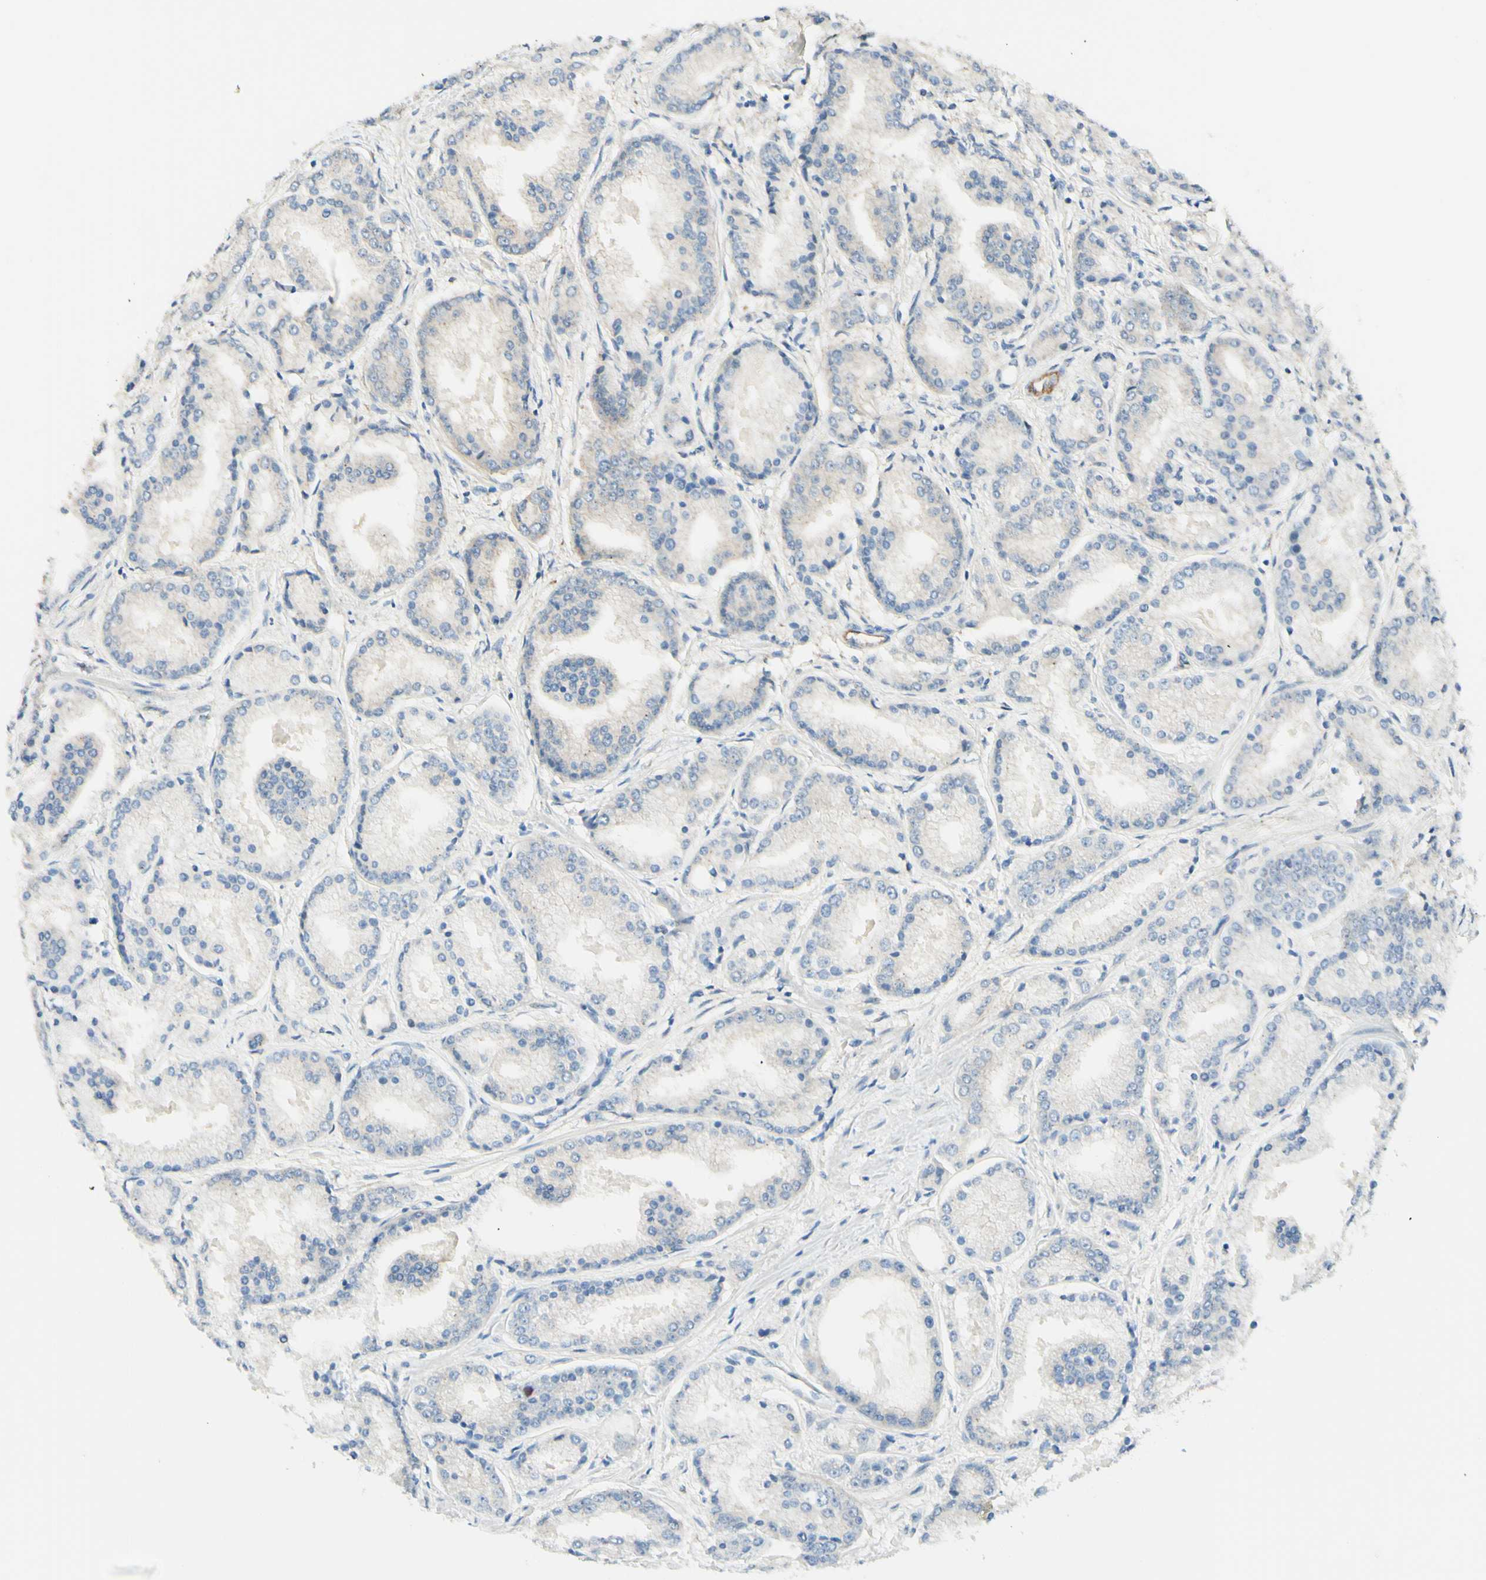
{"staining": {"intensity": "negative", "quantity": "none", "location": "none"}, "tissue": "prostate cancer", "cell_type": "Tumor cells", "image_type": "cancer", "snomed": [{"axis": "morphology", "description": "Adenocarcinoma, High grade"}, {"axis": "topography", "description": "Prostate"}], "caption": "Tumor cells show no significant expression in prostate cancer (adenocarcinoma (high-grade)).", "gene": "ANGPT2", "patient": {"sex": "male", "age": 59}}